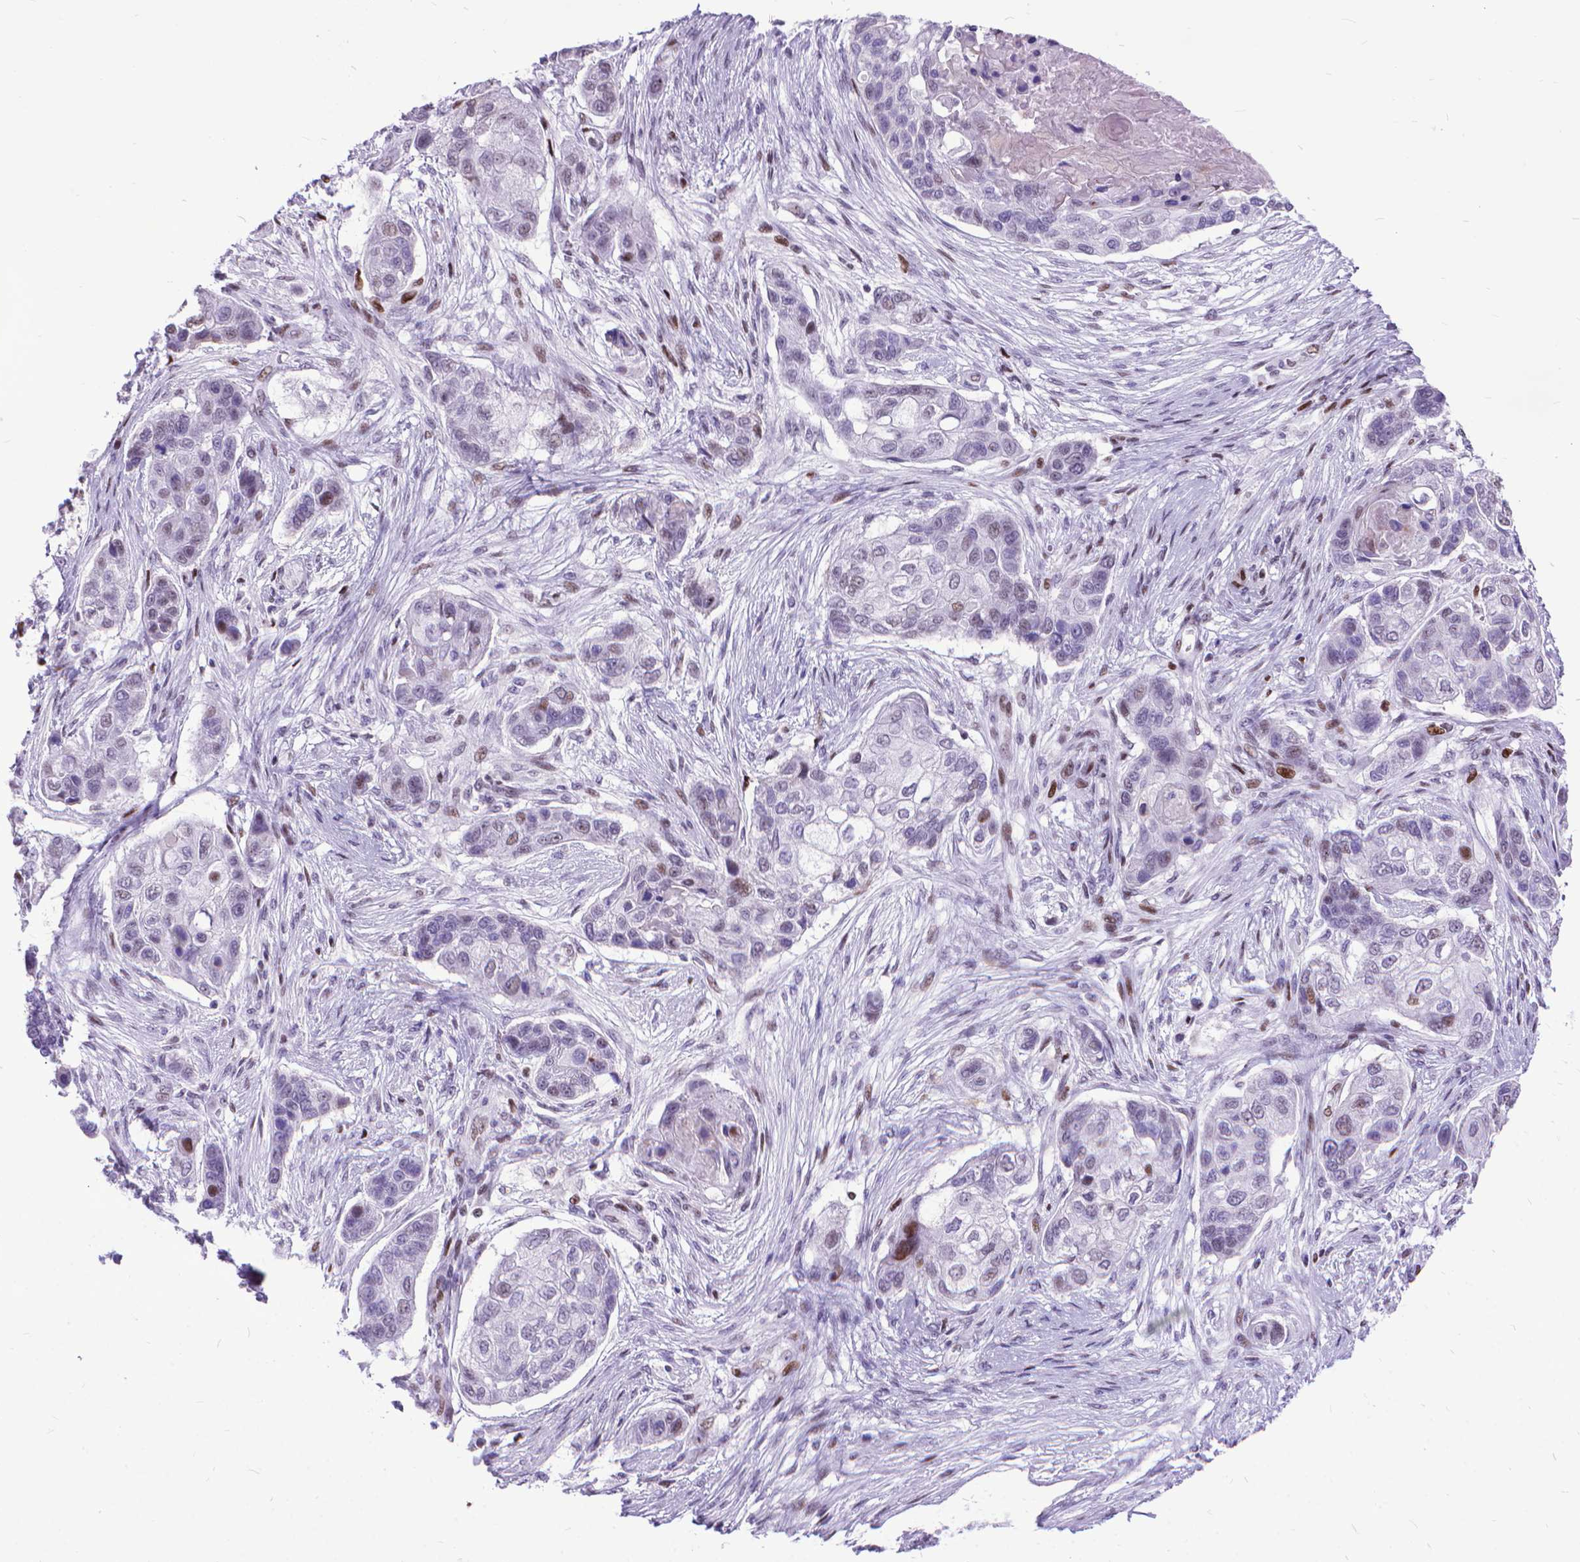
{"staining": {"intensity": "negative", "quantity": "none", "location": "none"}, "tissue": "lung cancer", "cell_type": "Tumor cells", "image_type": "cancer", "snomed": [{"axis": "morphology", "description": "Squamous cell carcinoma, NOS"}, {"axis": "topography", "description": "Lung"}], "caption": "A high-resolution image shows IHC staining of lung cancer (squamous cell carcinoma), which displays no significant staining in tumor cells.", "gene": "POLE4", "patient": {"sex": "male", "age": 69}}